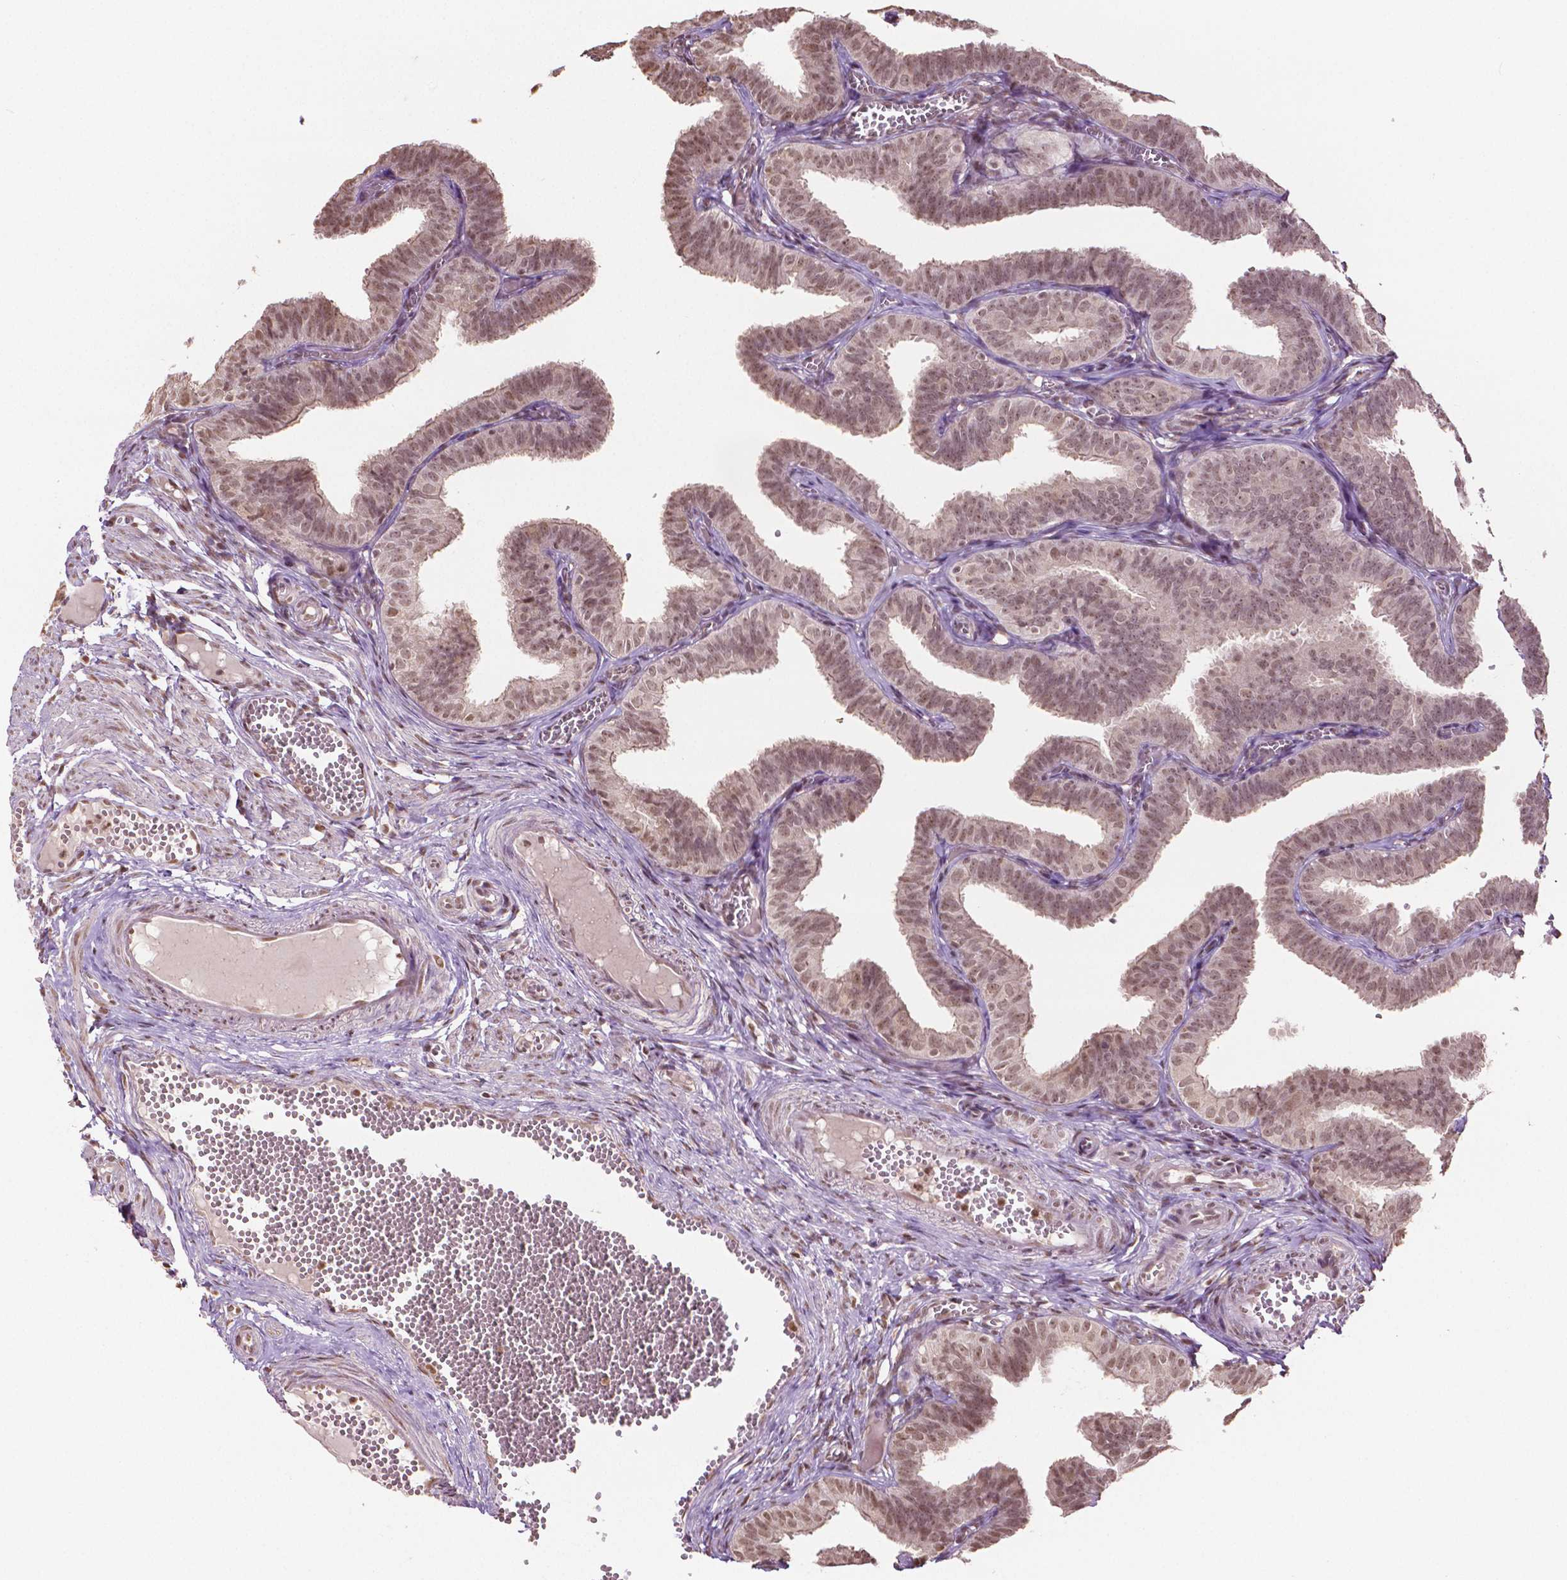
{"staining": {"intensity": "moderate", "quantity": ">75%", "location": "nuclear"}, "tissue": "fallopian tube", "cell_type": "Glandular cells", "image_type": "normal", "snomed": [{"axis": "morphology", "description": "Normal tissue, NOS"}, {"axis": "topography", "description": "Fallopian tube"}], "caption": "Normal fallopian tube reveals moderate nuclear positivity in approximately >75% of glandular cells.", "gene": "DEK", "patient": {"sex": "female", "age": 25}}